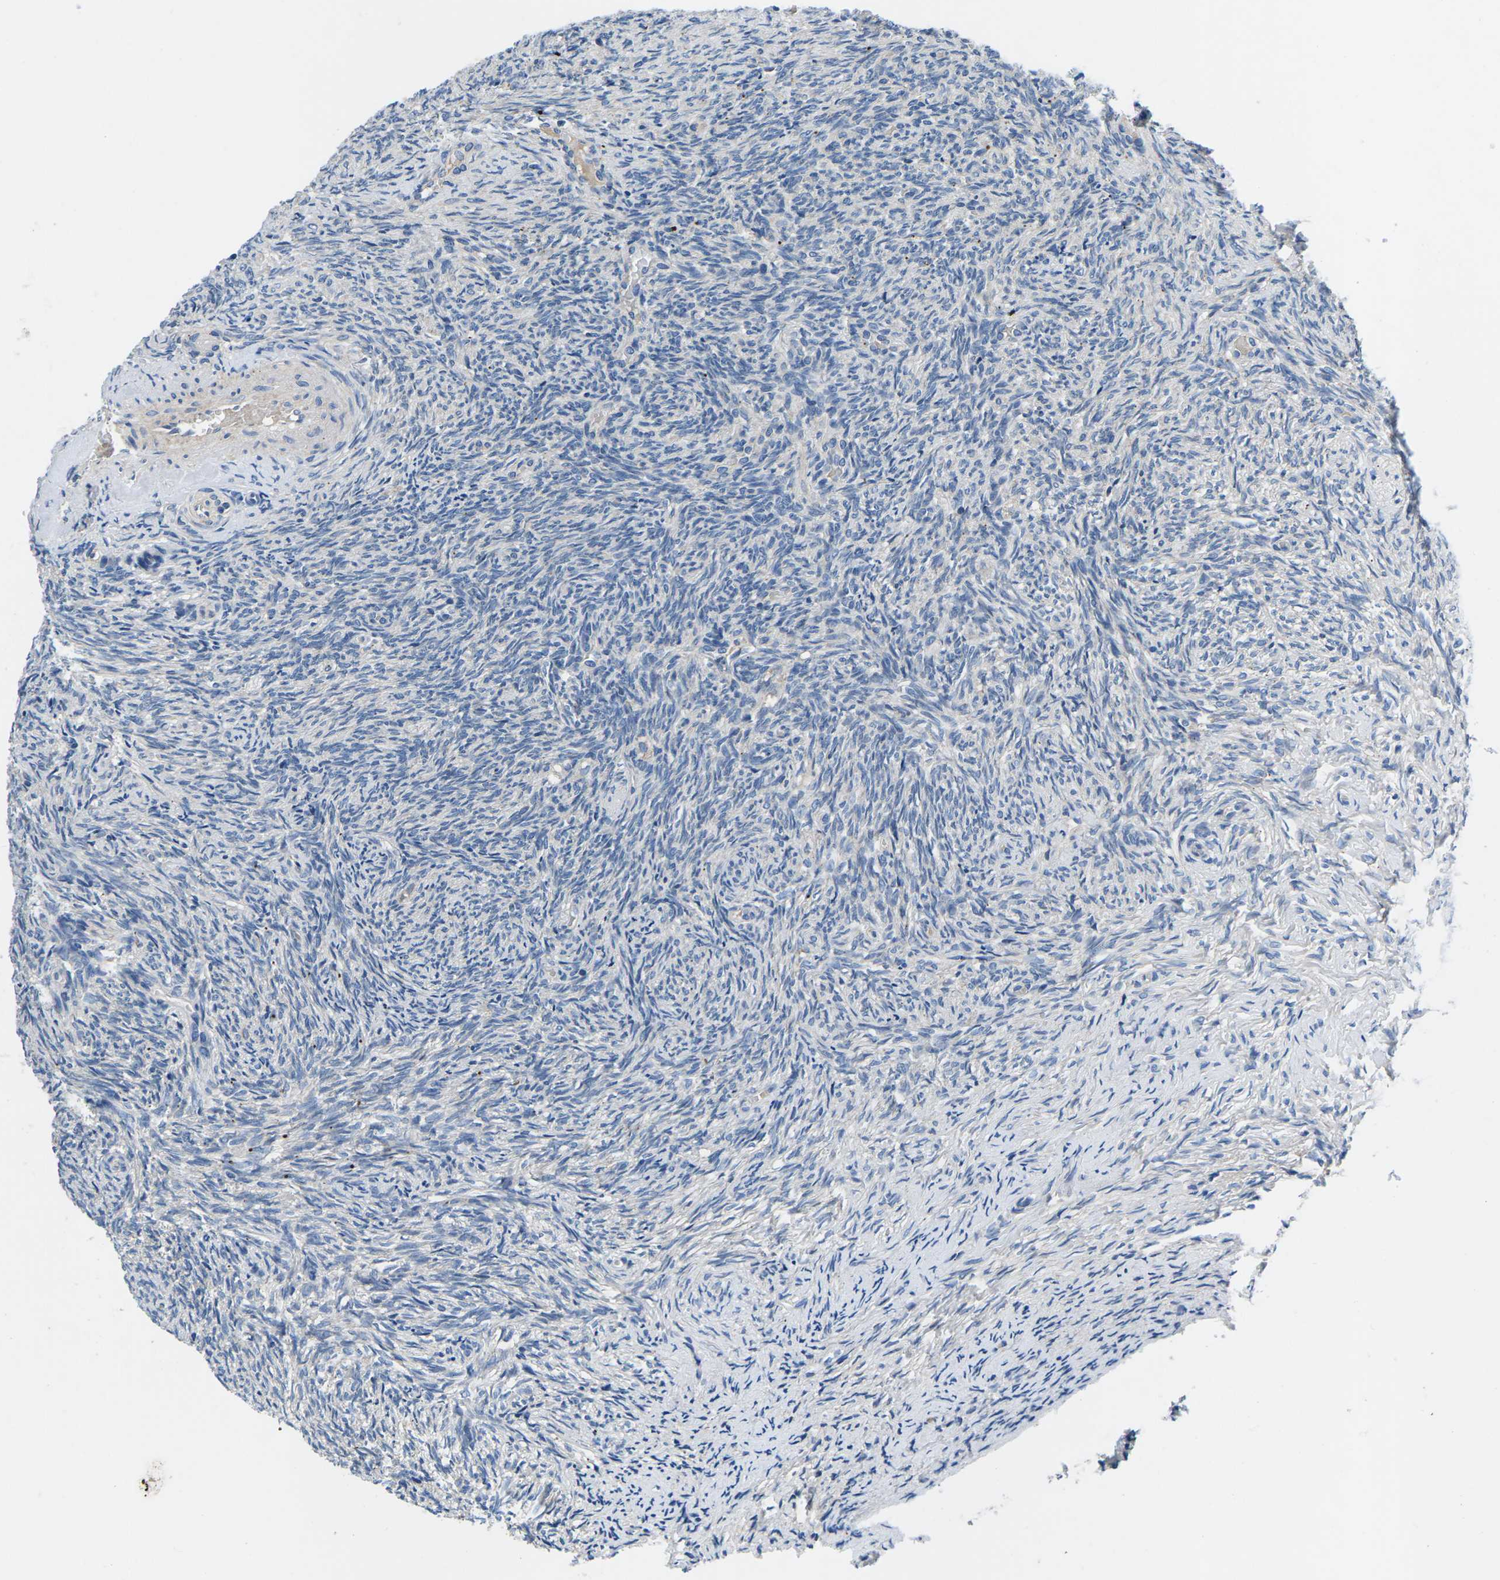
{"staining": {"intensity": "weak", "quantity": ">75%", "location": "cytoplasmic/membranous"}, "tissue": "ovary", "cell_type": "Follicle cells", "image_type": "normal", "snomed": [{"axis": "morphology", "description": "Normal tissue, NOS"}, {"axis": "topography", "description": "Ovary"}], "caption": "Immunohistochemical staining of unremarkable human ovary reveals low levels of weak cytoplasmic/membranous positivity in about >75% of follicle cells. The protein of interest is shown in brown color, while the nuclei are stained blue.", "gene": "PDCD6IP", "patient": {"sex": "female", "age": 41}}